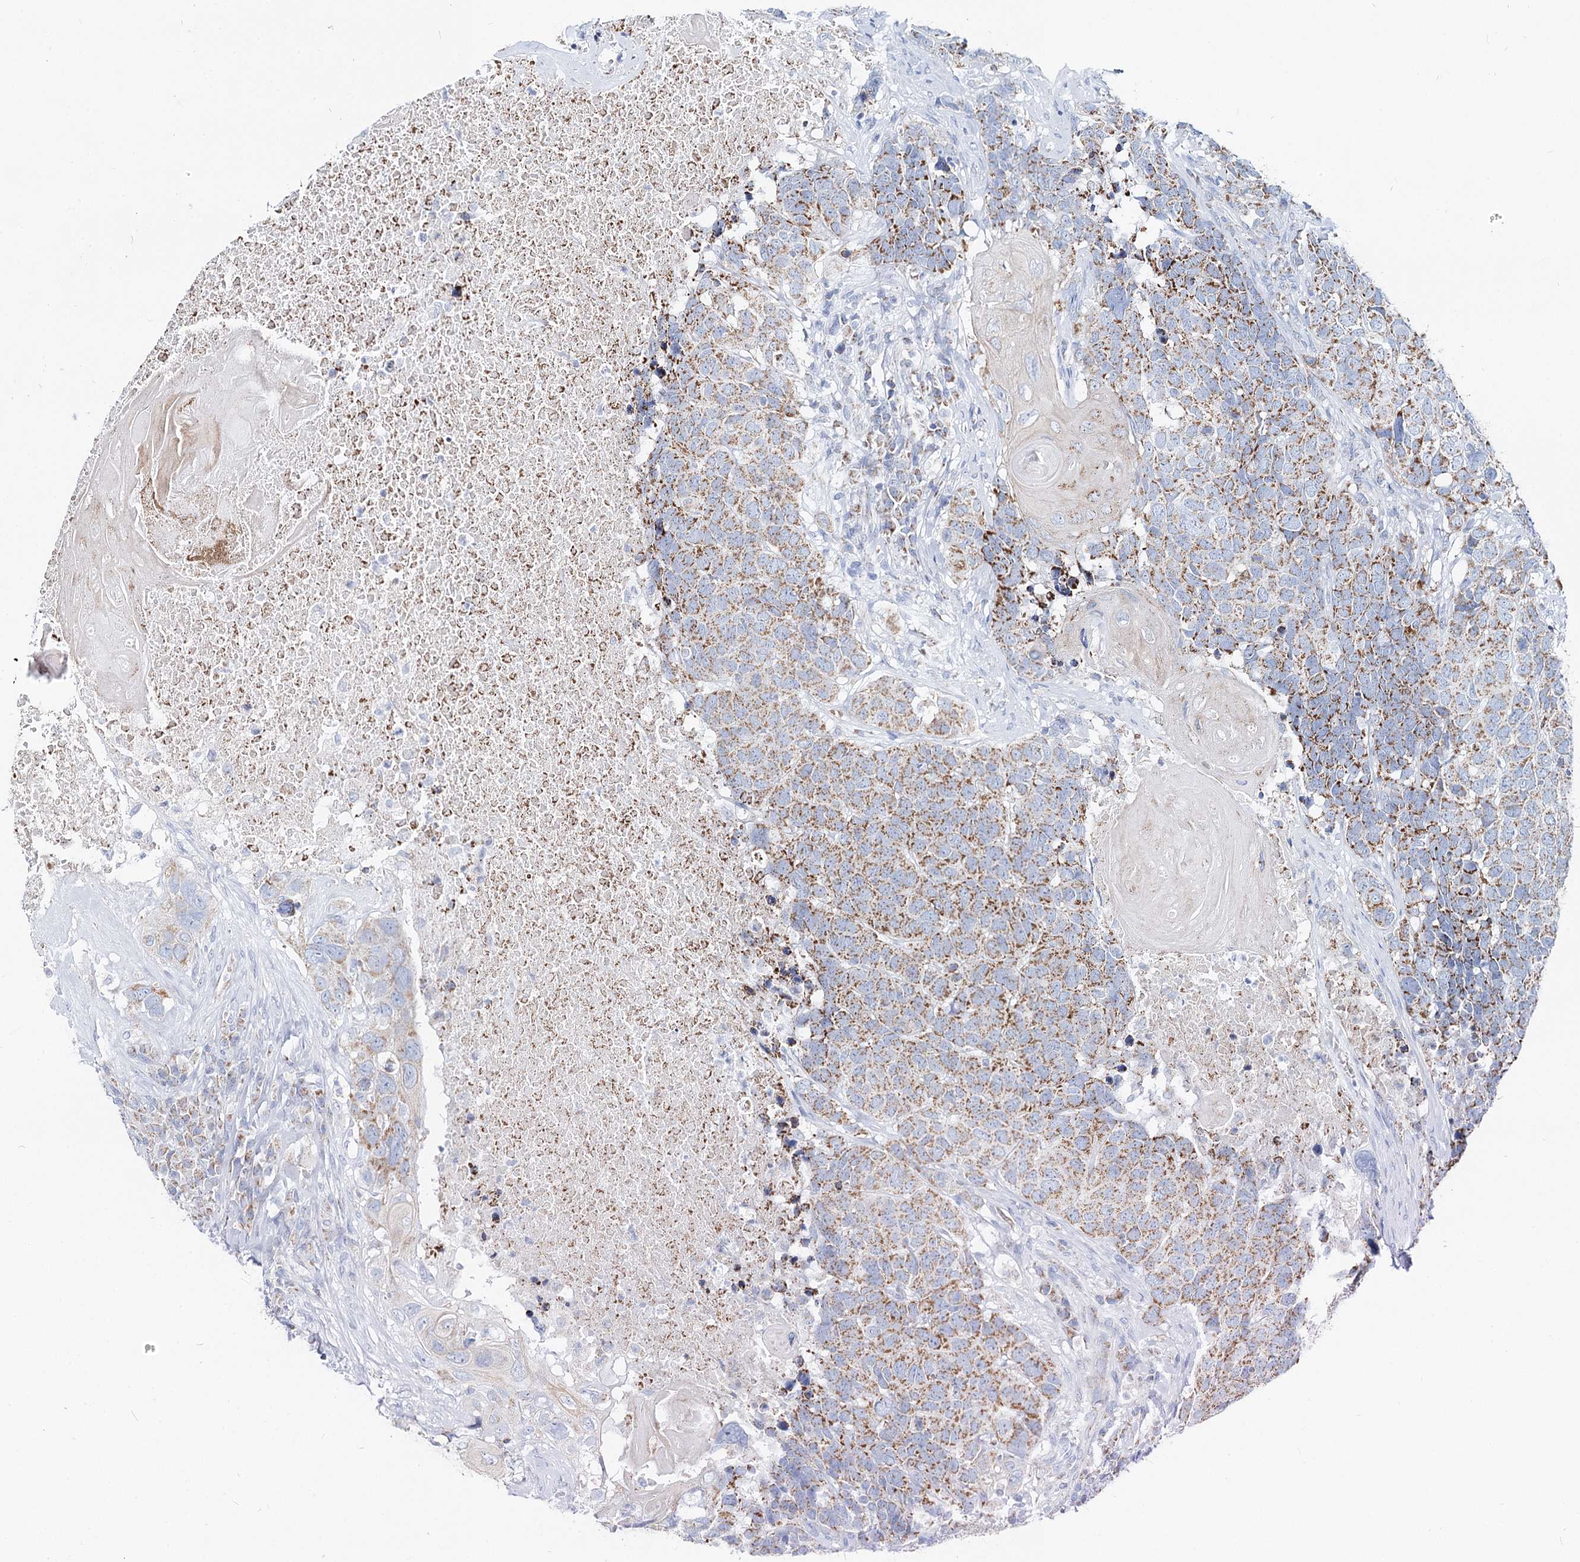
{"staining": {"intensity": "moderate", "quantity": "25%-75%", "location": "cytoplasmic/membranous"}, "tissue": "head and neck cancer", "cell_type": "Tumor cells", "image_type": "cancer", "snomed": [{"axis": "morphology", "description": "Squamous cell carcinoma, NOS"}, {"axis": "topography", "description": "Head-Neck"}], "caption": "Immunohistochemistry (IHC) micrograph of head and neck cancer (squamous cell carcinoma) stained for a protein (brown), which reveals medium levels of moderate cytoplasmic/membranous positivity in approximately 25%-75% of tumor cells.", "gene": "MCCC2", "patient": {"sex": "male", "age": 66}}